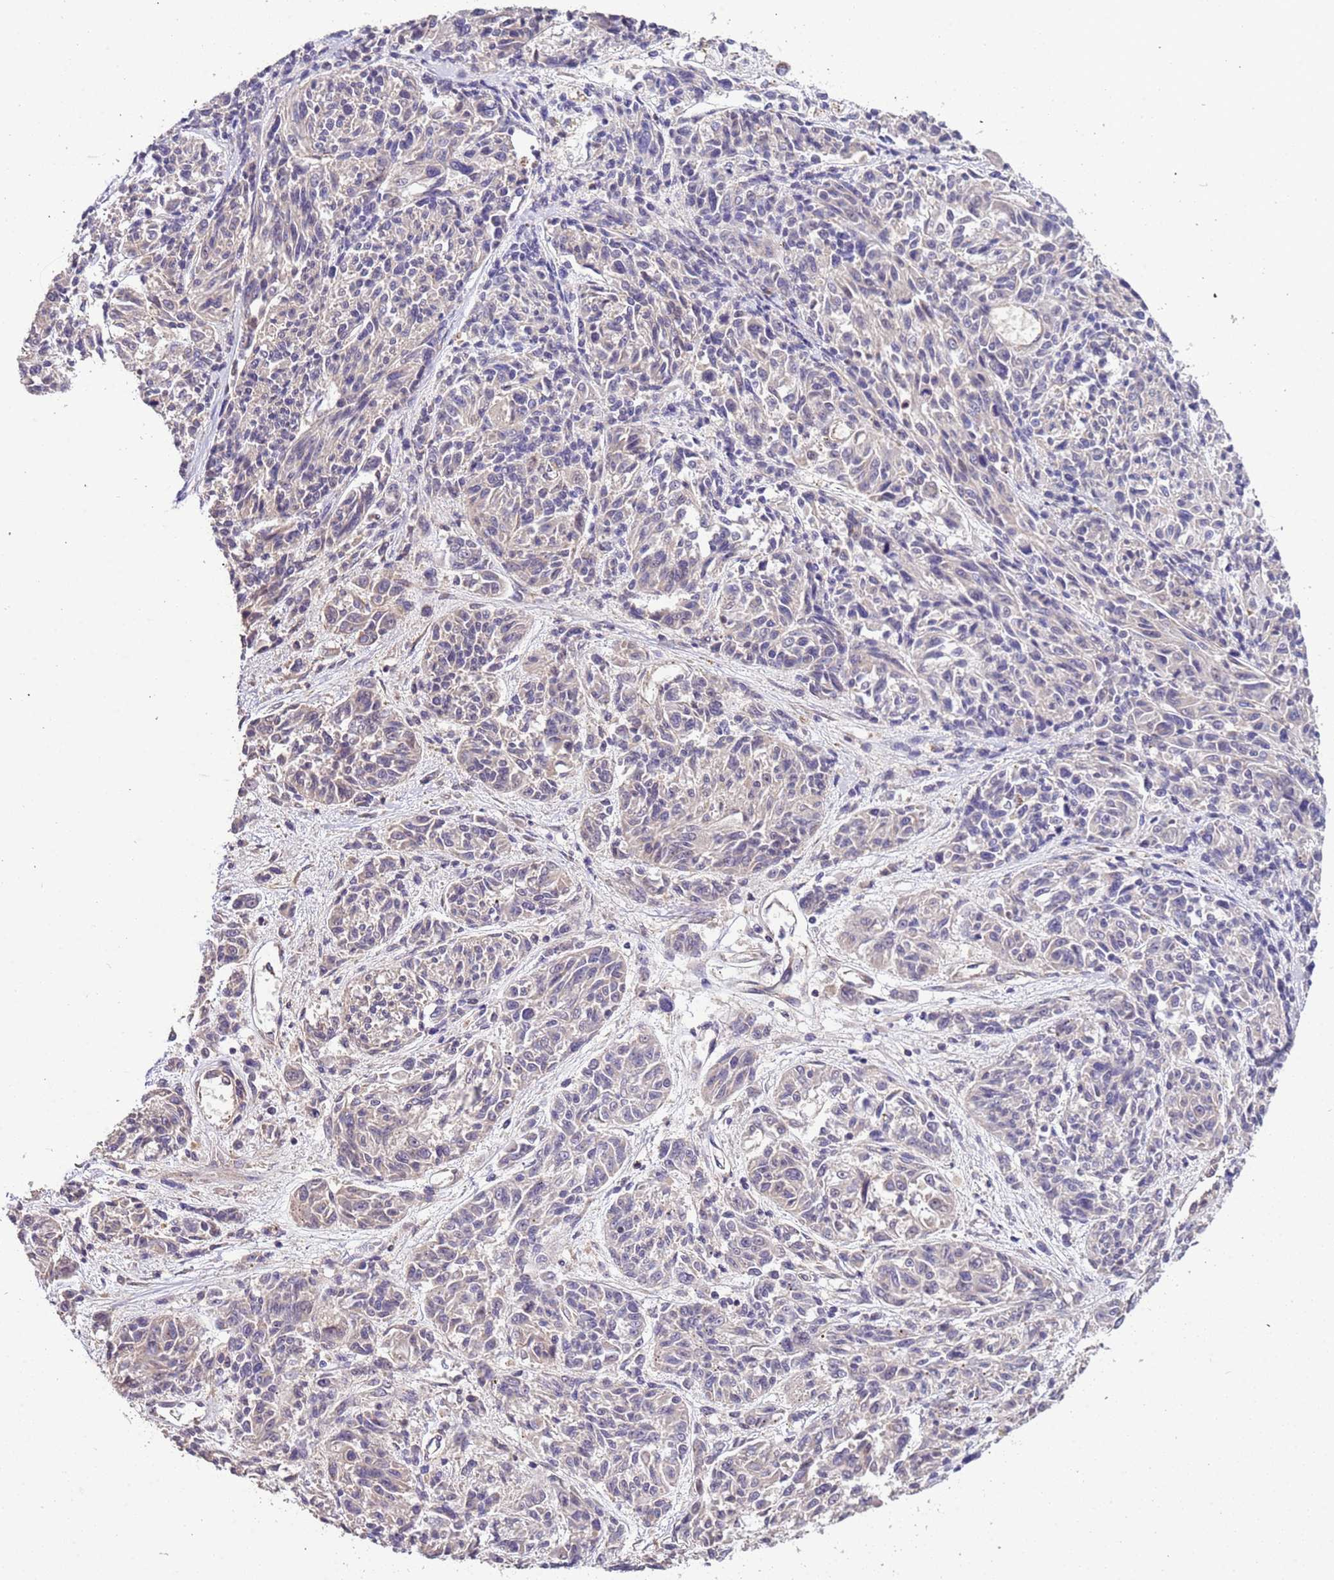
{"staining": {"intensity": "negative", "quantity": "none", "location": "none"}, "tissue": "melanoma", "cell_type": "Tumor cells", "image_type": "cancer", "snomed": [{"axis": "morphology", "description": "Malignant melanoma, NOS"}, {"axis": "topography", "description": "Skin"}], "caption": "This is a photomicrograph of immunohistochemistry staining of melanoma, which shows no expression in tumor cells.", "gene": "LAMB4", "patient": {"sex": "male", "age": 53}}